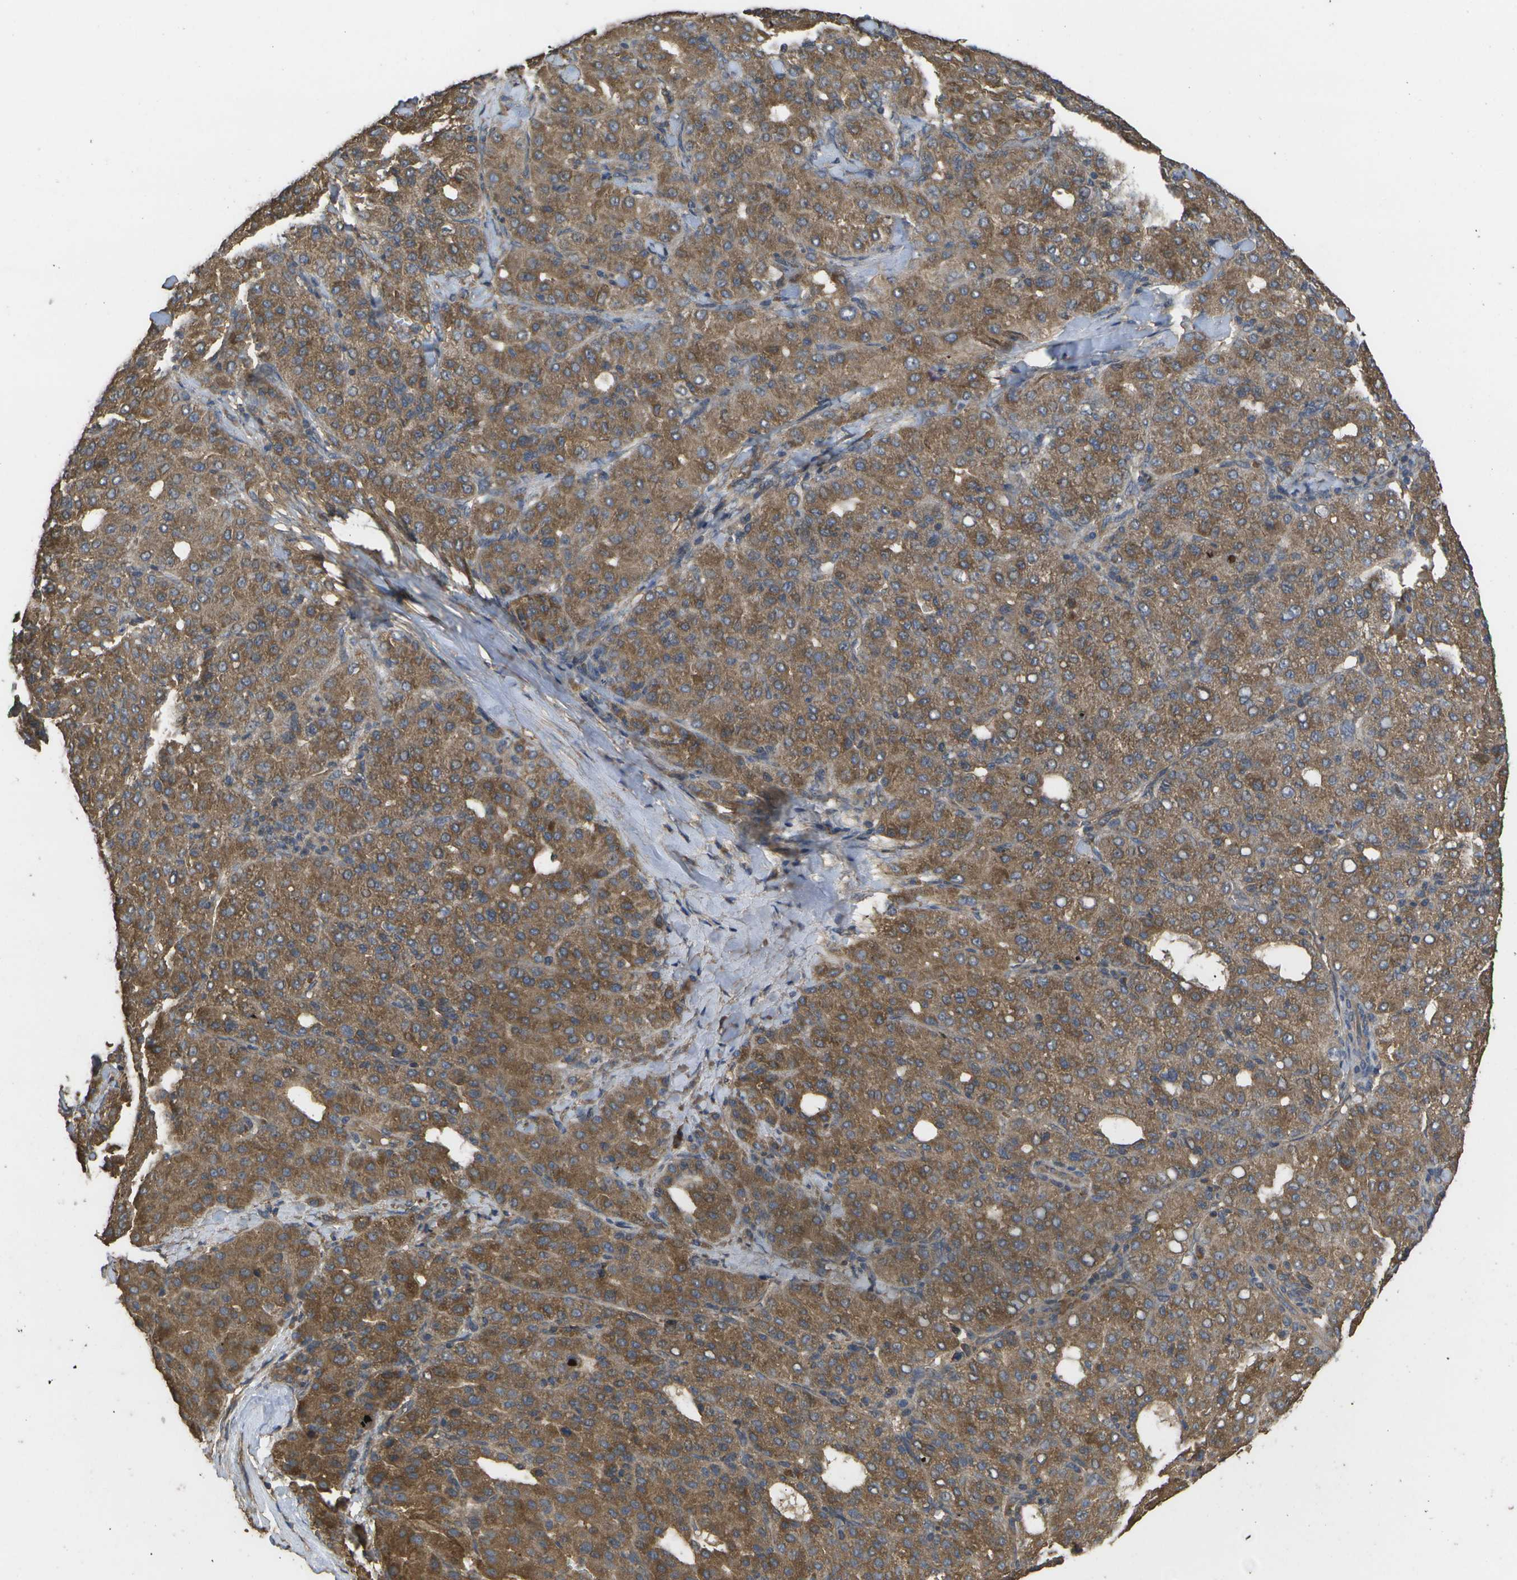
{"staining": {"intensity": "moderate", "quantity": ">75%", "location": "cytoplasmic/membranous"}, "tissue": "liver cancer", "cell_type": "Tumor cells", "image_type": "cancer", "snomed": [{"axis": "morphology", "description": "Carcinoma, Hepatocellular, NOS"}, {"axis": "topography", "description": "Liver"}], "caption": "Immunohistochemical staining of human liver cancer (hepatocellular carcinoma) demonstrates moderate cytoplasmic/membranous protein staining in about >75% of tumor cells.", "gene": "SACS", "patient": {"sex": "male", "age": 65}}